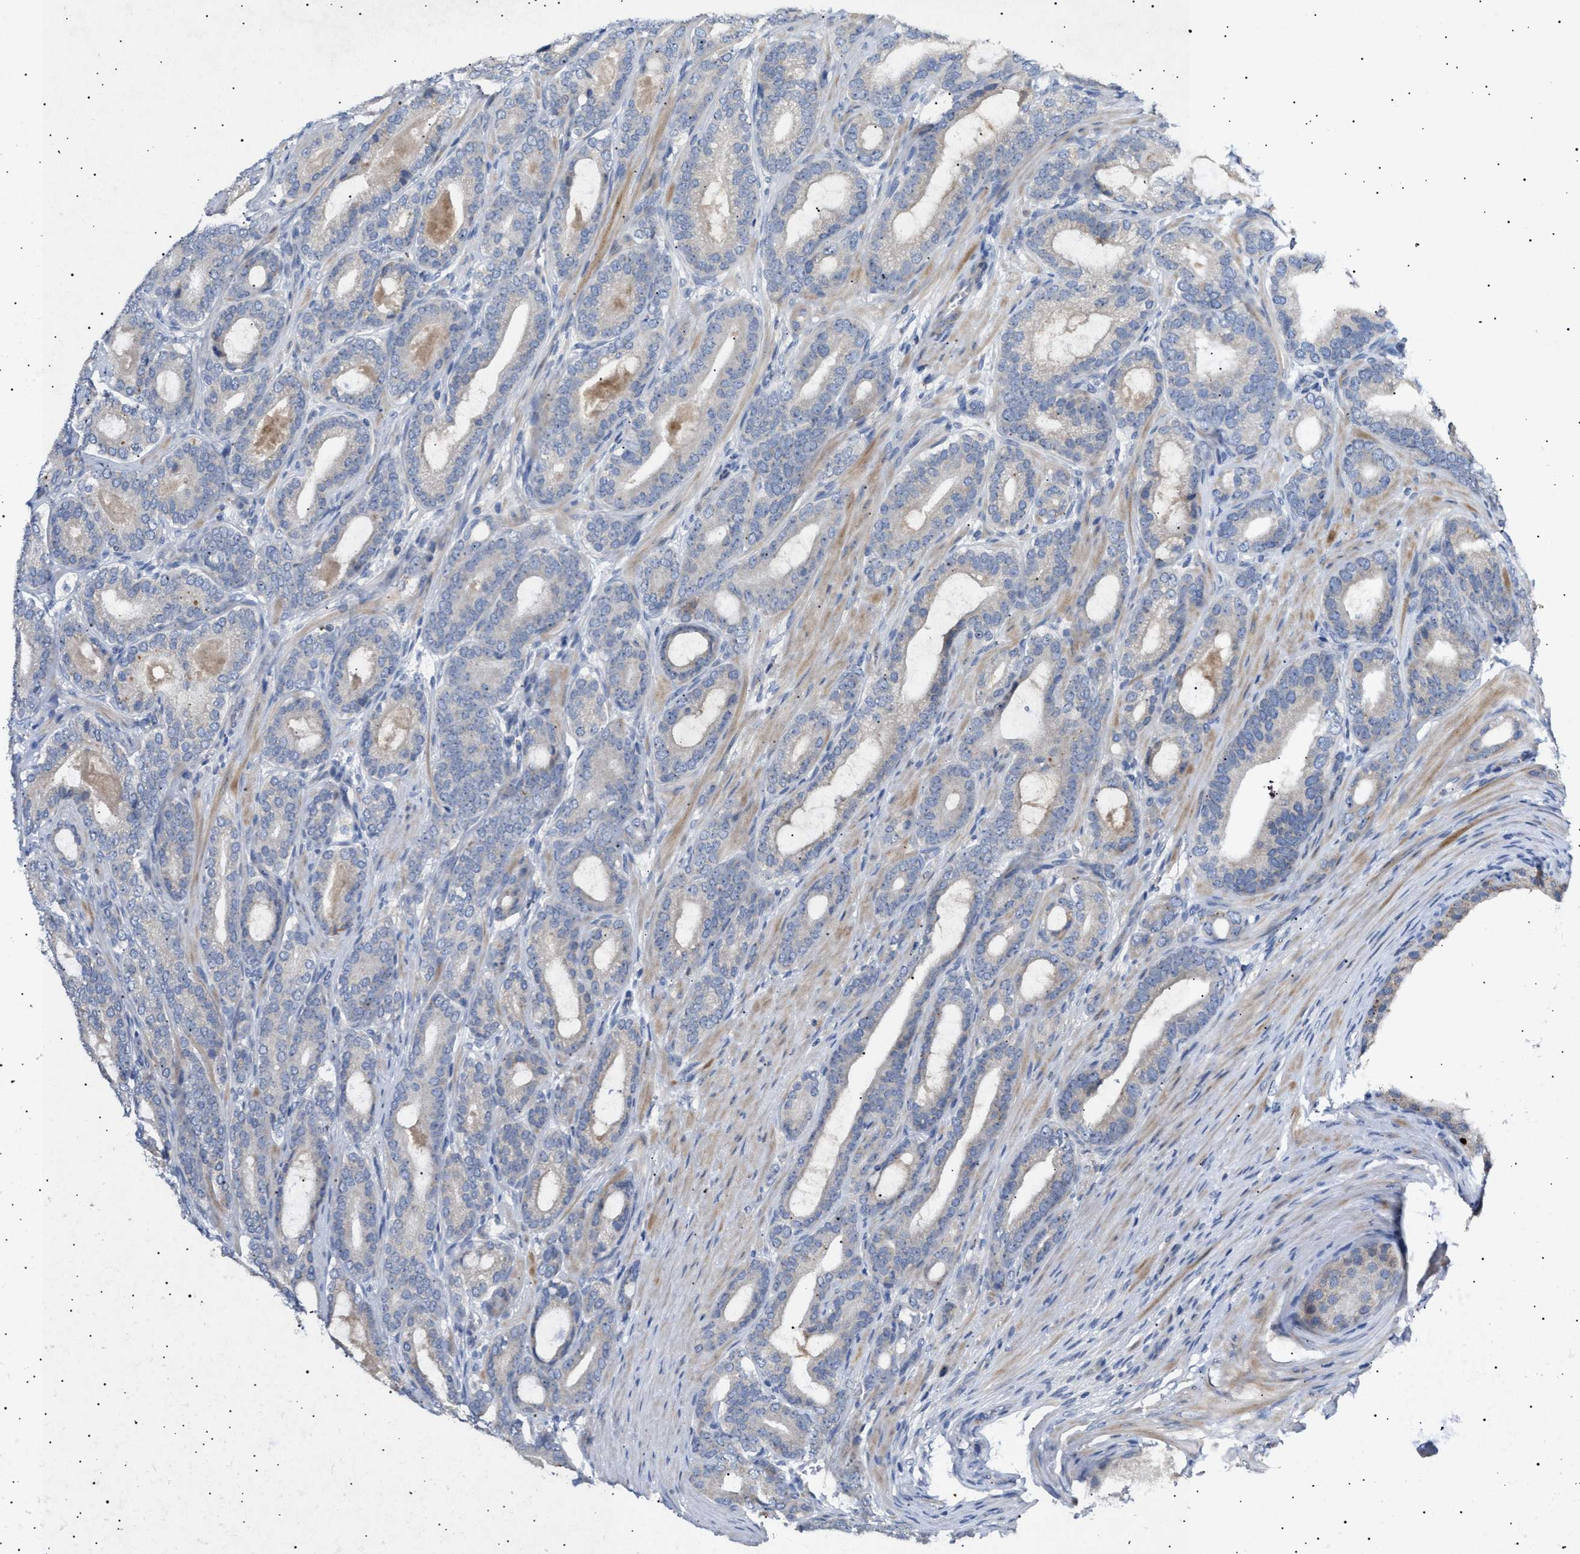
{"staining": {"intensity": "negative", "quantity": "none", "location": "none"}, "tissue": "prostate cancer", "cell_type": "Tumor cells", "image_type": "cancer", "snomed": [{"axis": "morphology", "description": "Adenocarcinoma, High grade"}, {"axis": "topography", "description": "Prostate"}], "caption": "Human prostate cancer (adenocarcinoma (high-grade)) stained for a protein using immunohistochemistry shows no staining in tumor cells.", "gene": "SIRT5", "patient": {"sex": "male", "age": 60}}